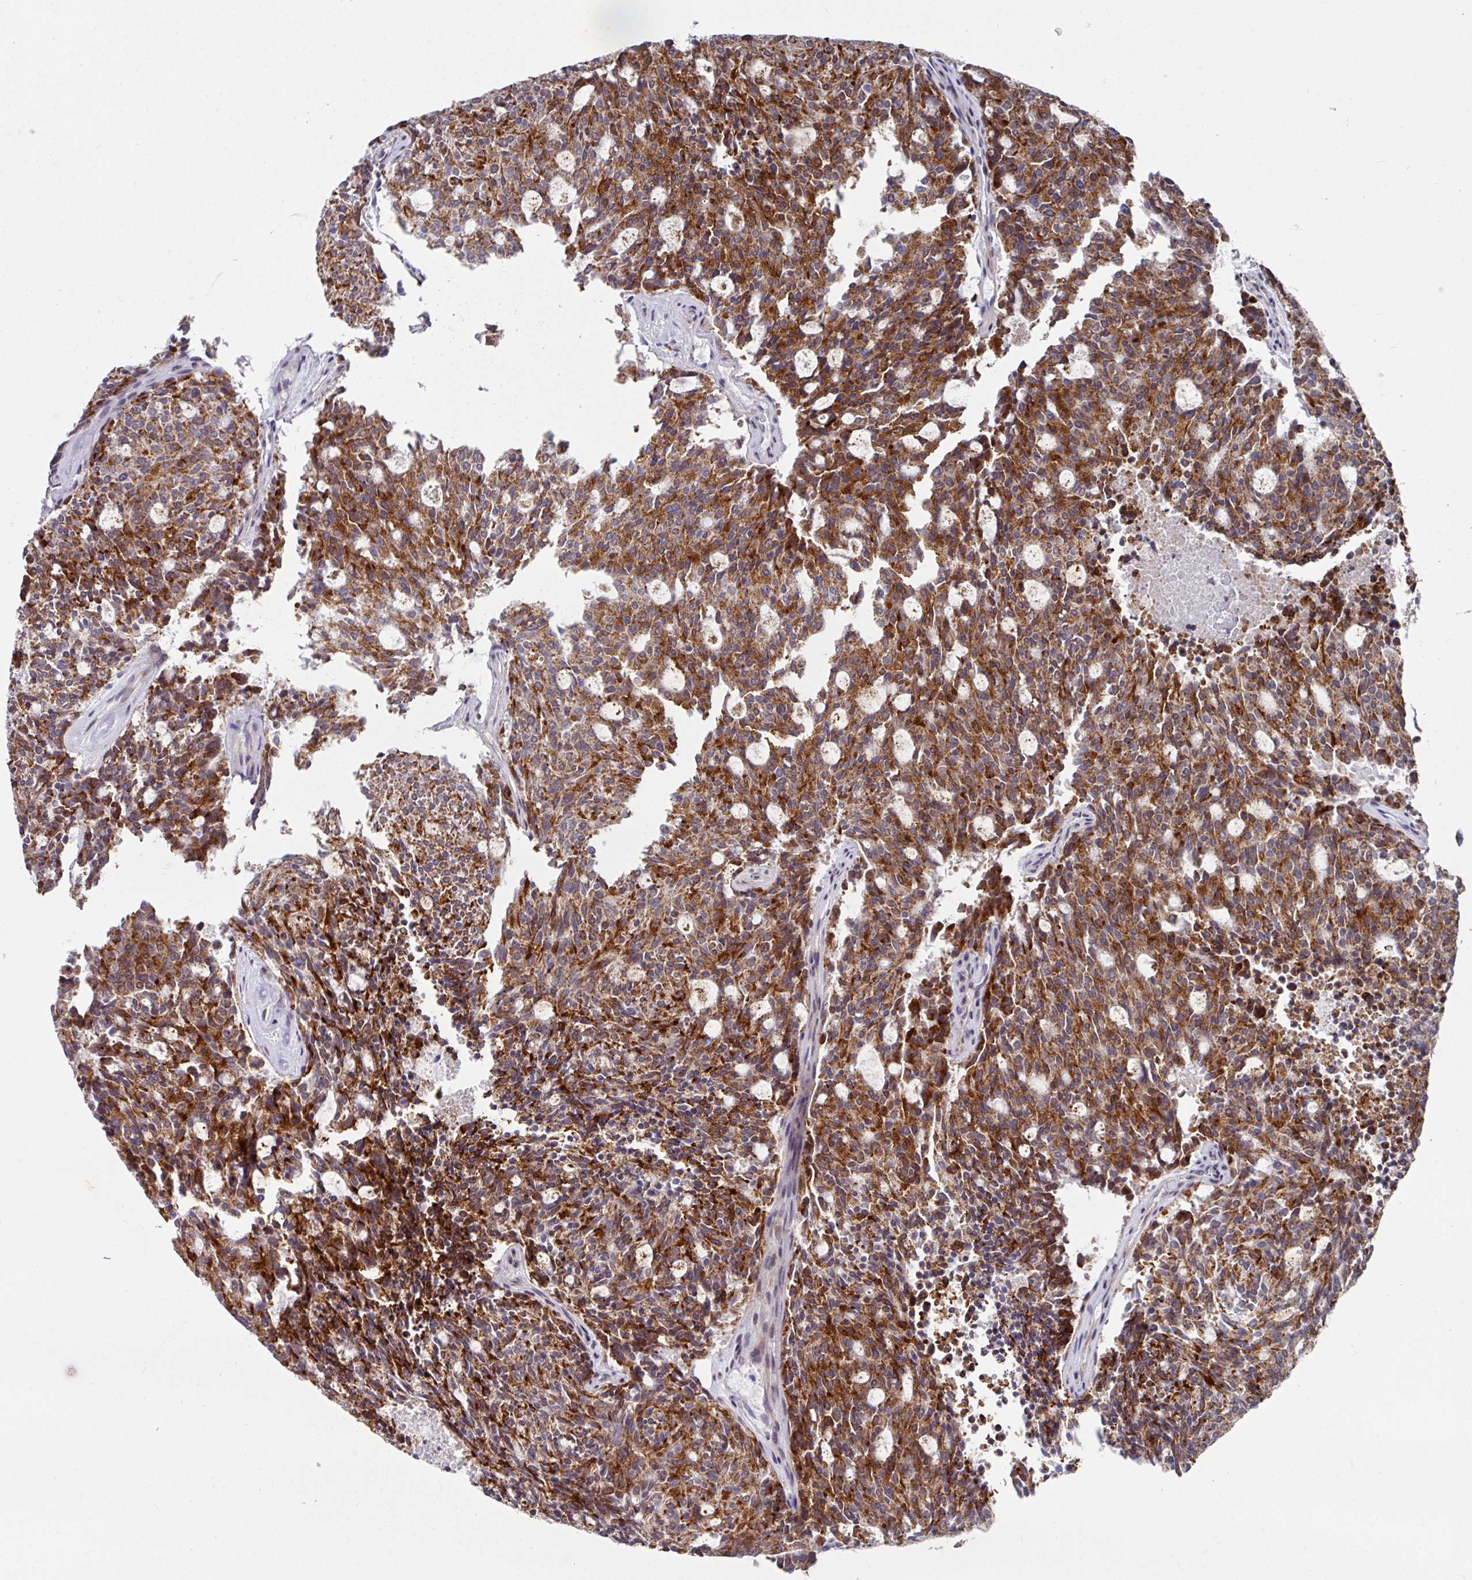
{"staining": {"intensity": "strong", "quantity": ">75%", "location": "cytoplasmic/membranous"}, "tissue": "carcinoid", "cell_type": "Tumor cells", "image_type": "cancer", "snomed": [{"axis": "morphology", "description": "Carcinoid, malignant, NOS"}, {"axis": "topography", "description": "Pancreas"}], "caption": "An immunohistochemistry (IHC) photomicrograph of tumor tissue is shown. Protein staining in brown shows strong cytoplasmic/membranous positivity in carcinoid within tumor cells.", "gene": "CBX7", "patient": {"sex": "female", "age": 54}}